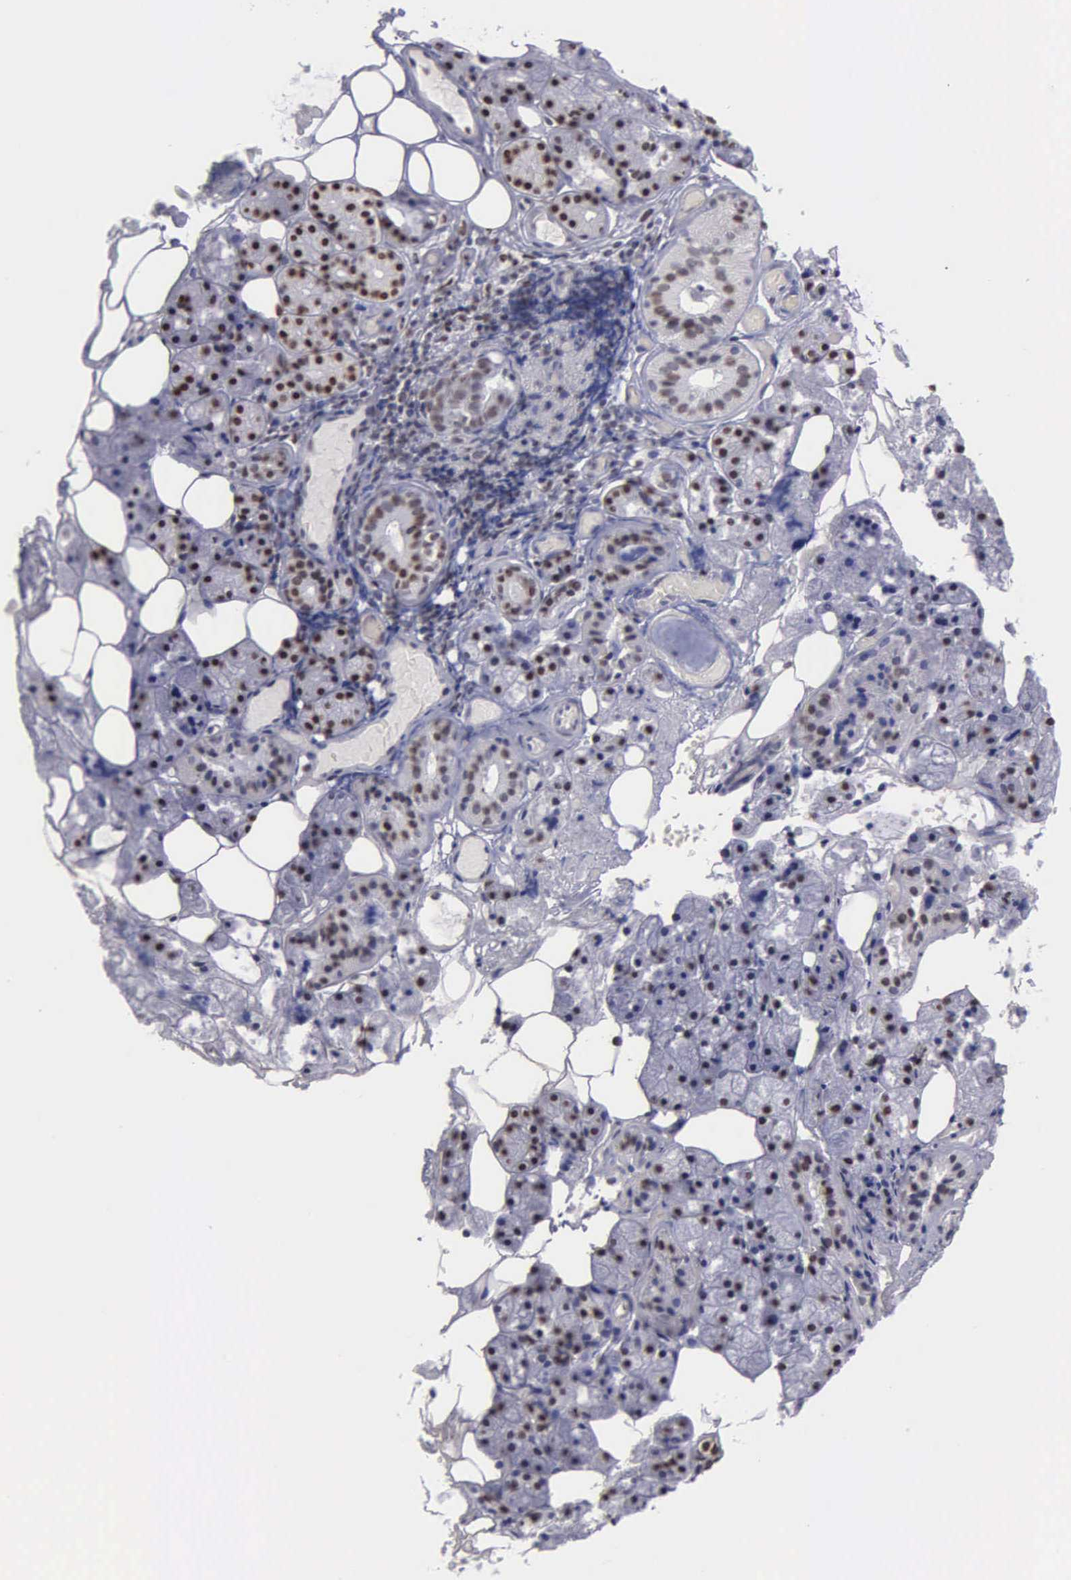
{"staining": {"intensity": "strong", "quantity": ">75%", "location": "nuclear"}, "tissue": "salivary gland", "cell_type": "Glandular cells", "image_type": "normal", "snomed": [{"axis": "morphology", "description": "Normal tissue, NOS"}, {"axis": "topography", "description": "Salivary gland"}], "caption": "IHC image of unremarkable salivary gland stained for a protein (brown), which demonstrates high levels of strong nuclear positivity in approximately >75% of glandular cells.", "gene": "CCNG1", "patient": {"sex": "female", "age": 55}}